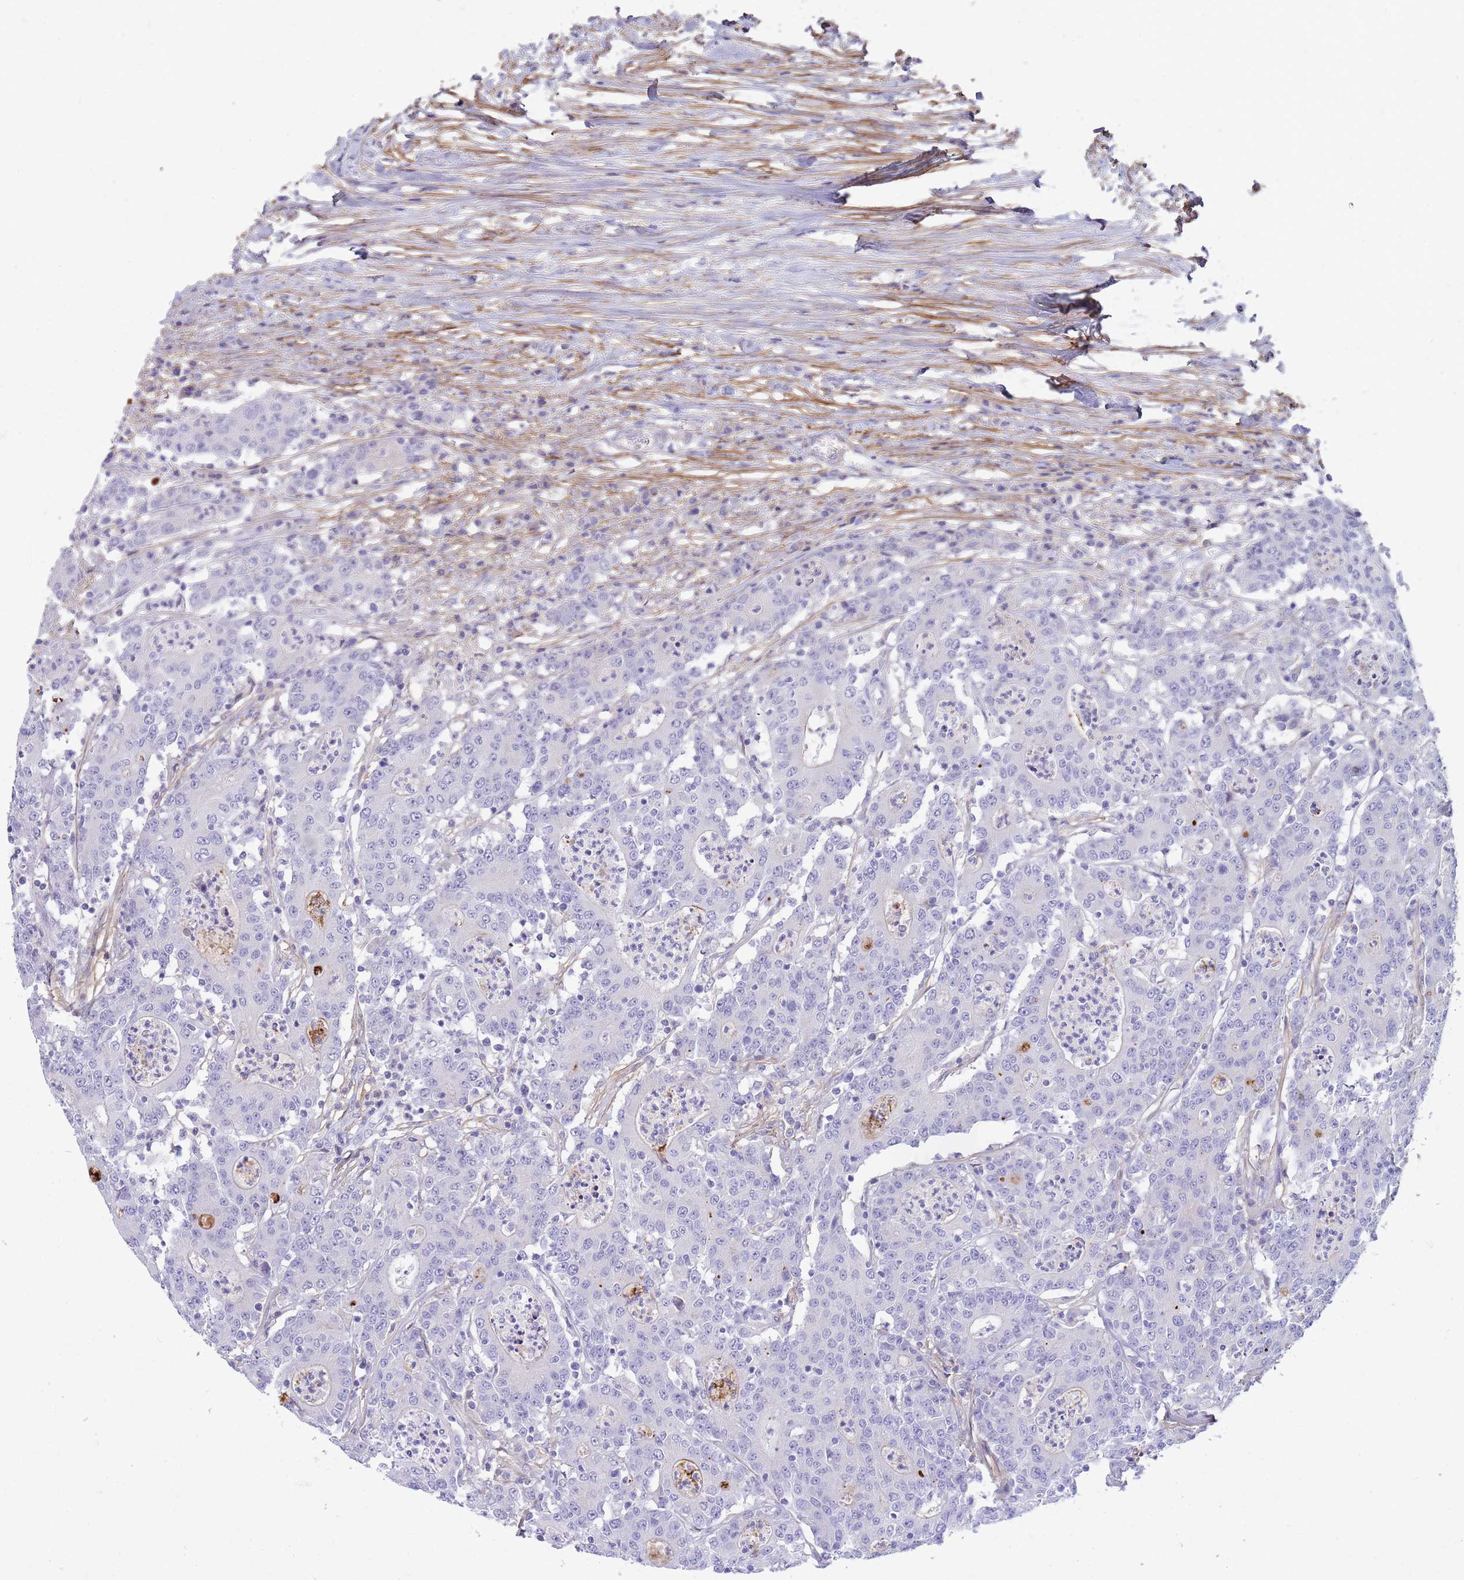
{"staining": {"intensity": "negative", "quantity": "none", "location": "none"}, "tissue": "colorectal cancer", "cell_type": "Tumor cells", "image_type": "cancer", "snomed": [{"axis": "morphology", "description": "Adenocarcinoma, NOS"}, {"axis": "topography", "description": "Colon"}], "caption": "An image of colorectal cancer (adenocarcinoma) stained for a protein reveals no brown staining in tumor cells.", "gene": "LEPROTL1", "patient": {"sex": "male", "age": 83}}